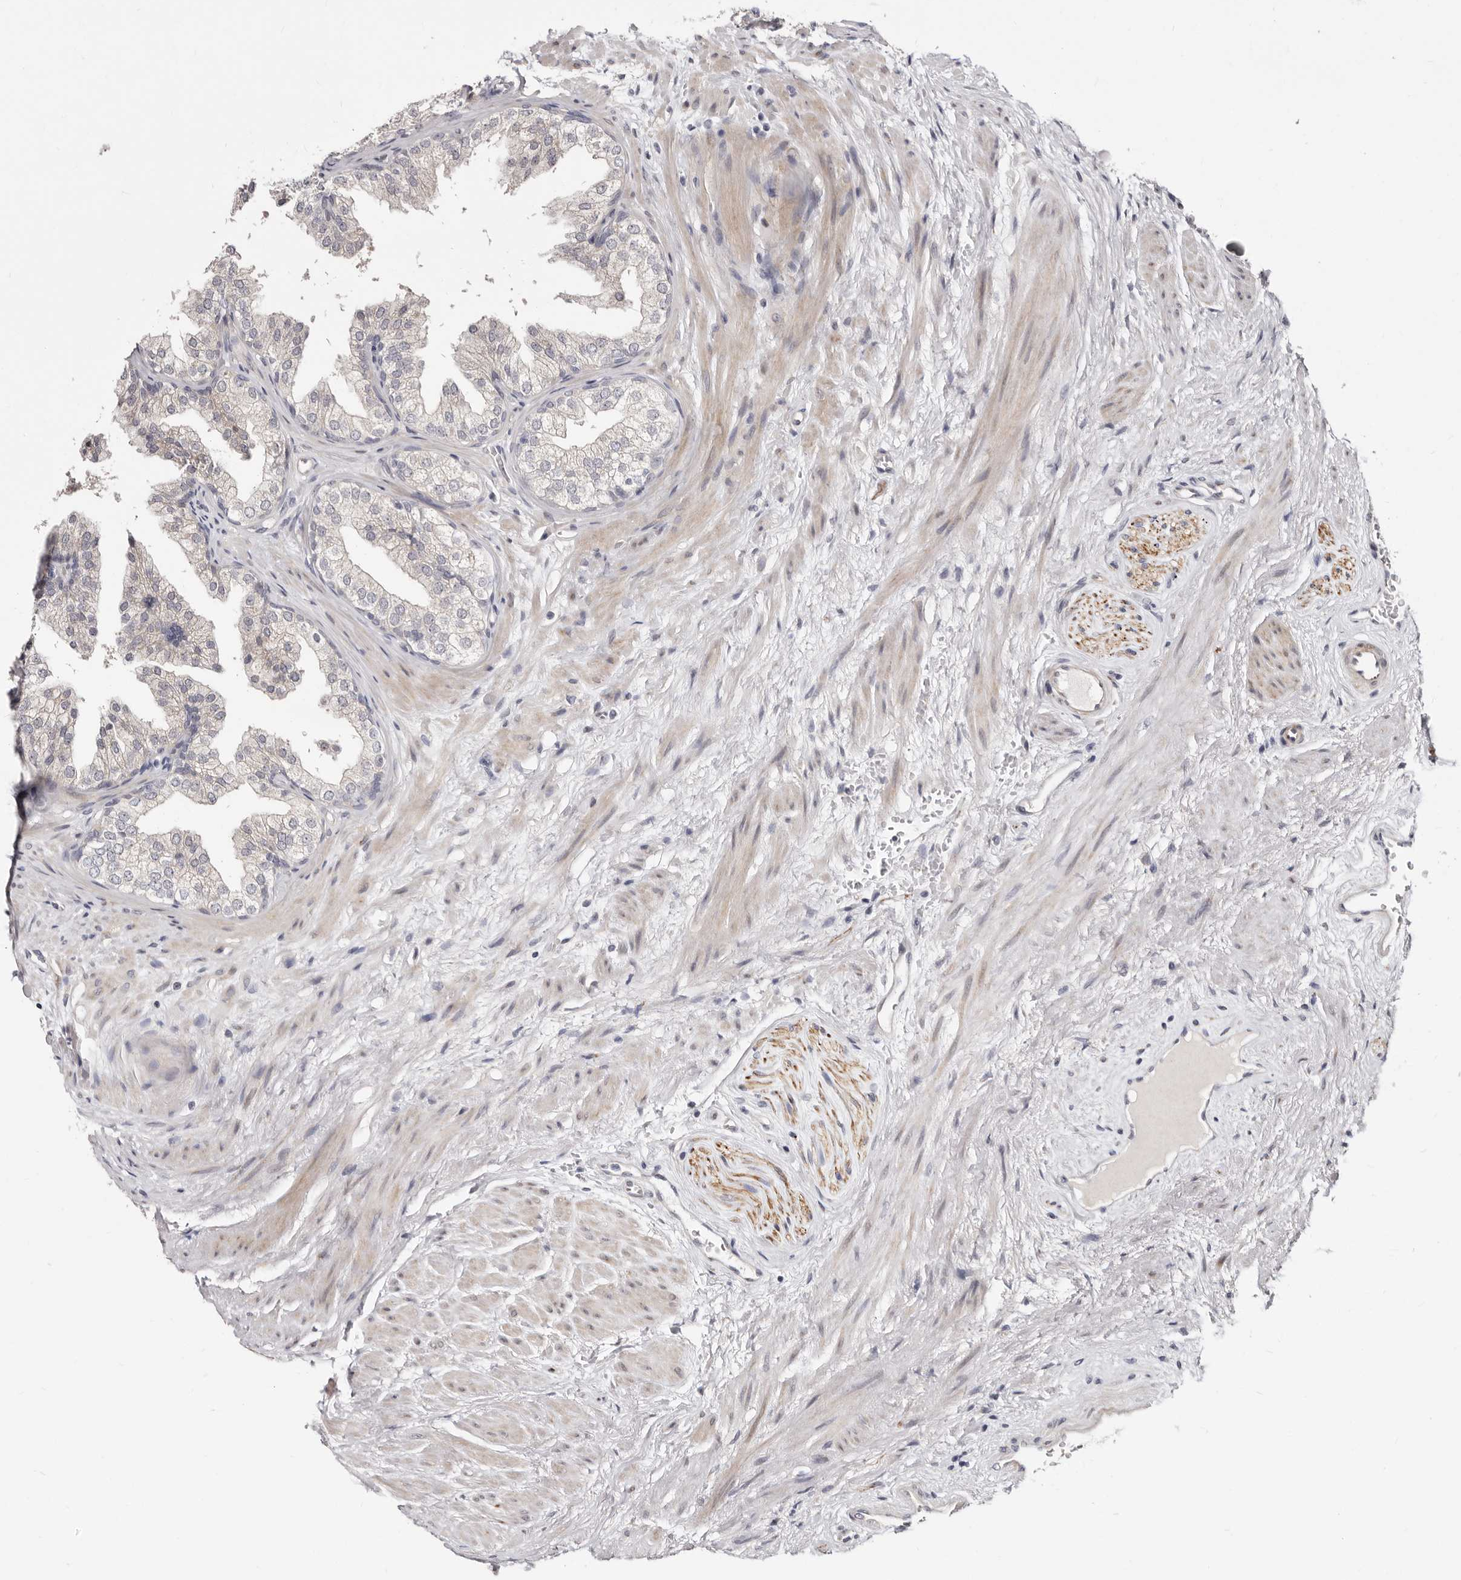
{"staining": {"intensity": "negative", "quantity": "none", "location": "none"}, "tissue": "prostate", "cell_type": "Glandular cells", "image_type": "normal", "snomed": [{"axis": "morphology", "description": "Normal tissue, NOS"}, {"axis": "topography", "description": "Prostate"}], "caption": "Photomicrograph shows no significant protein staining in glandular cells of benign prostate. The staining is performed using DAB brown chromogen with nuclei counter-stained in using hematoxylin.", "gene": "KLHL4", "patient": {"sex": "male", "age": 48}}